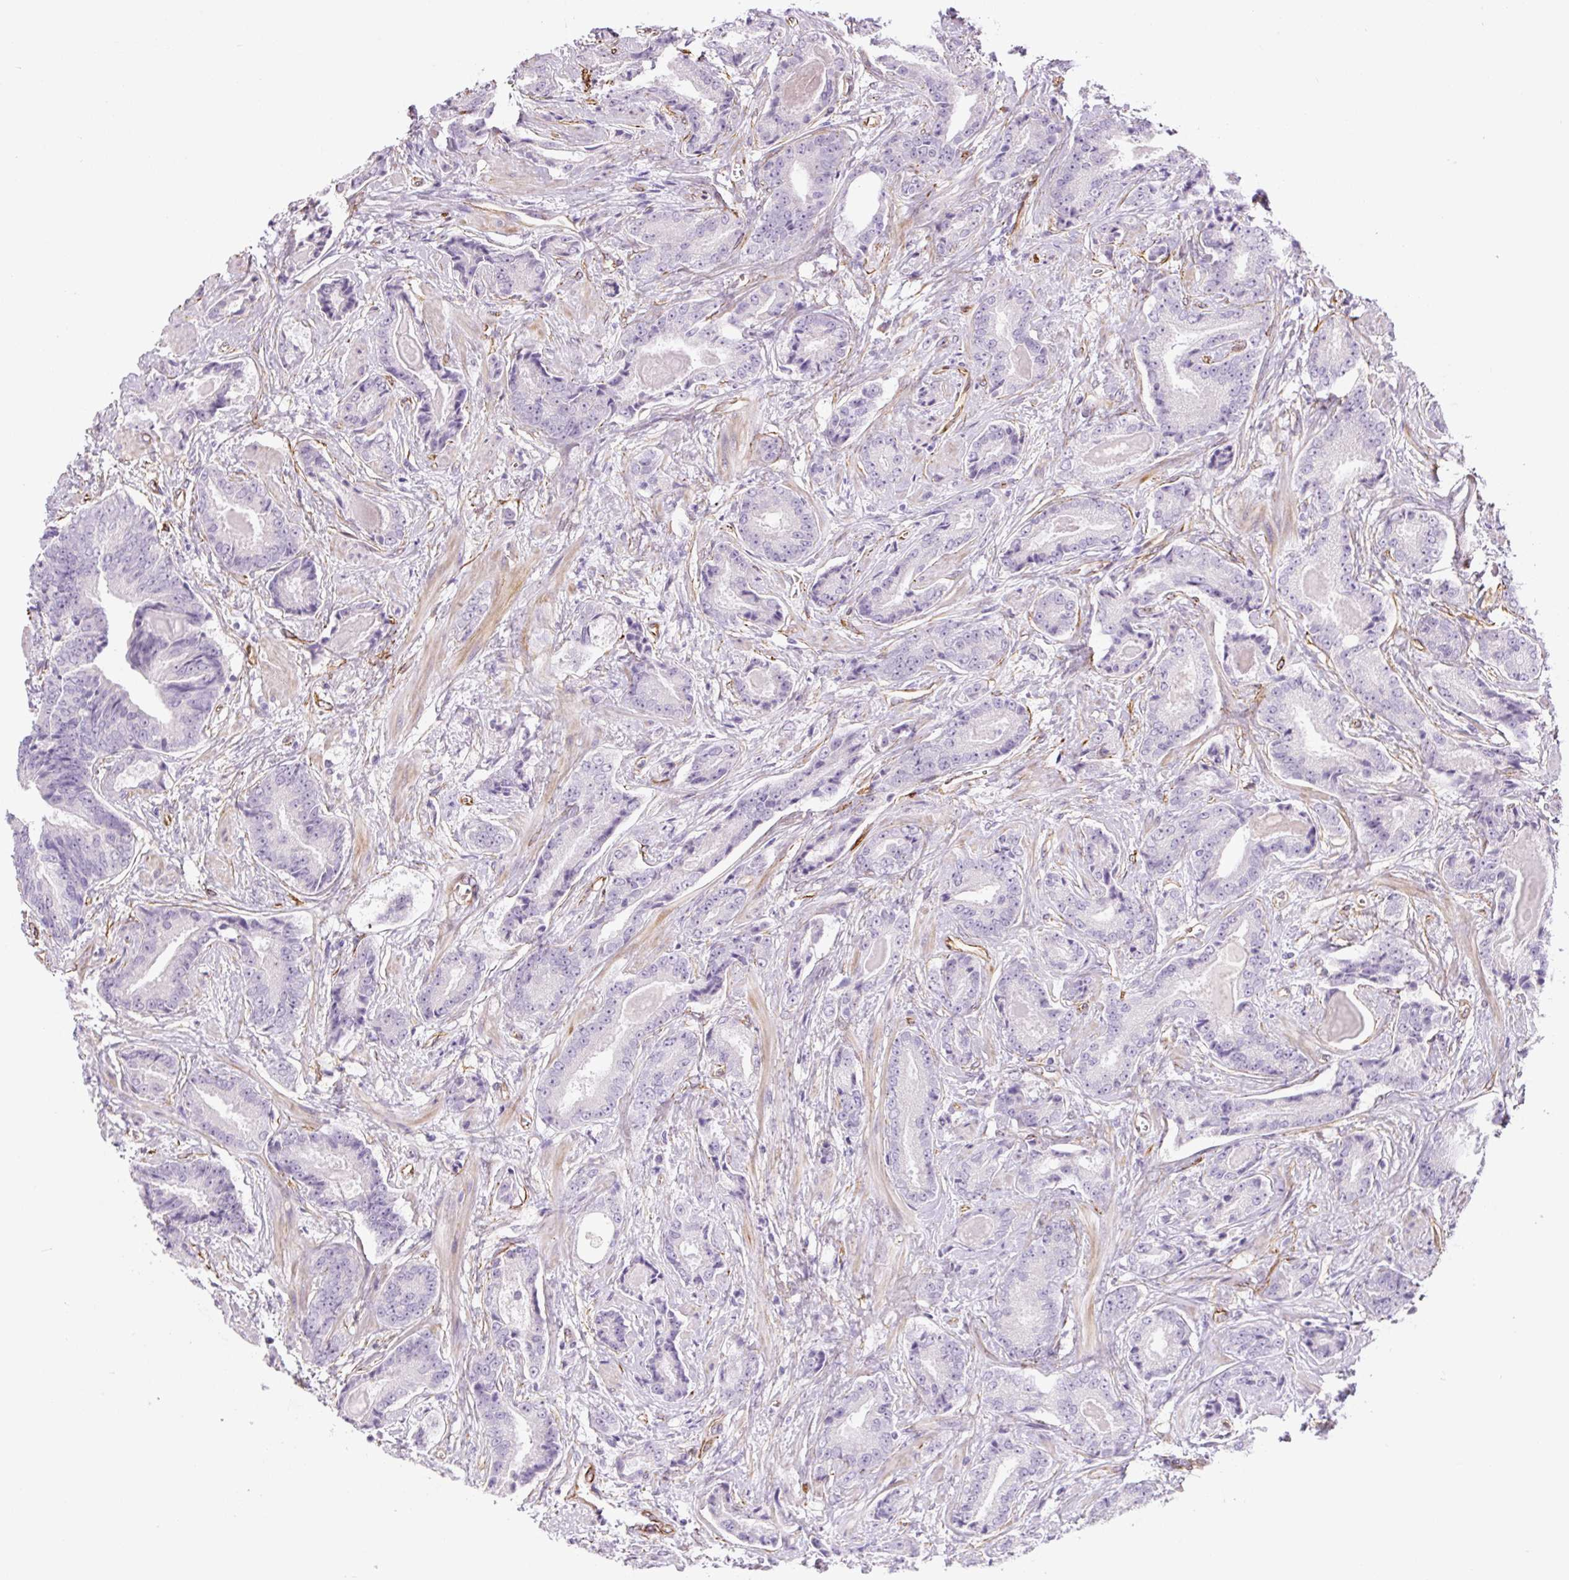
{"staining": {"intensity": "negative", "quantity": "none", "location": "none"}, "tissue": "prostate cancer", "cell_type": "Tumor cells", "image_type": "cancer", "snomed": [{"axis": "morphology", "description": "Adenocarcinoma, Low grade"}, {"axis": "topography", "description": "Prostate"}], "caption": "This is a micrograph of immunohistochemistry (IHC) staining of prostate low-grade adenocarcinoma, which shows no staining in tumor cells.", "gene": "NES", "patient": {"sex": "male", "age": 62}}